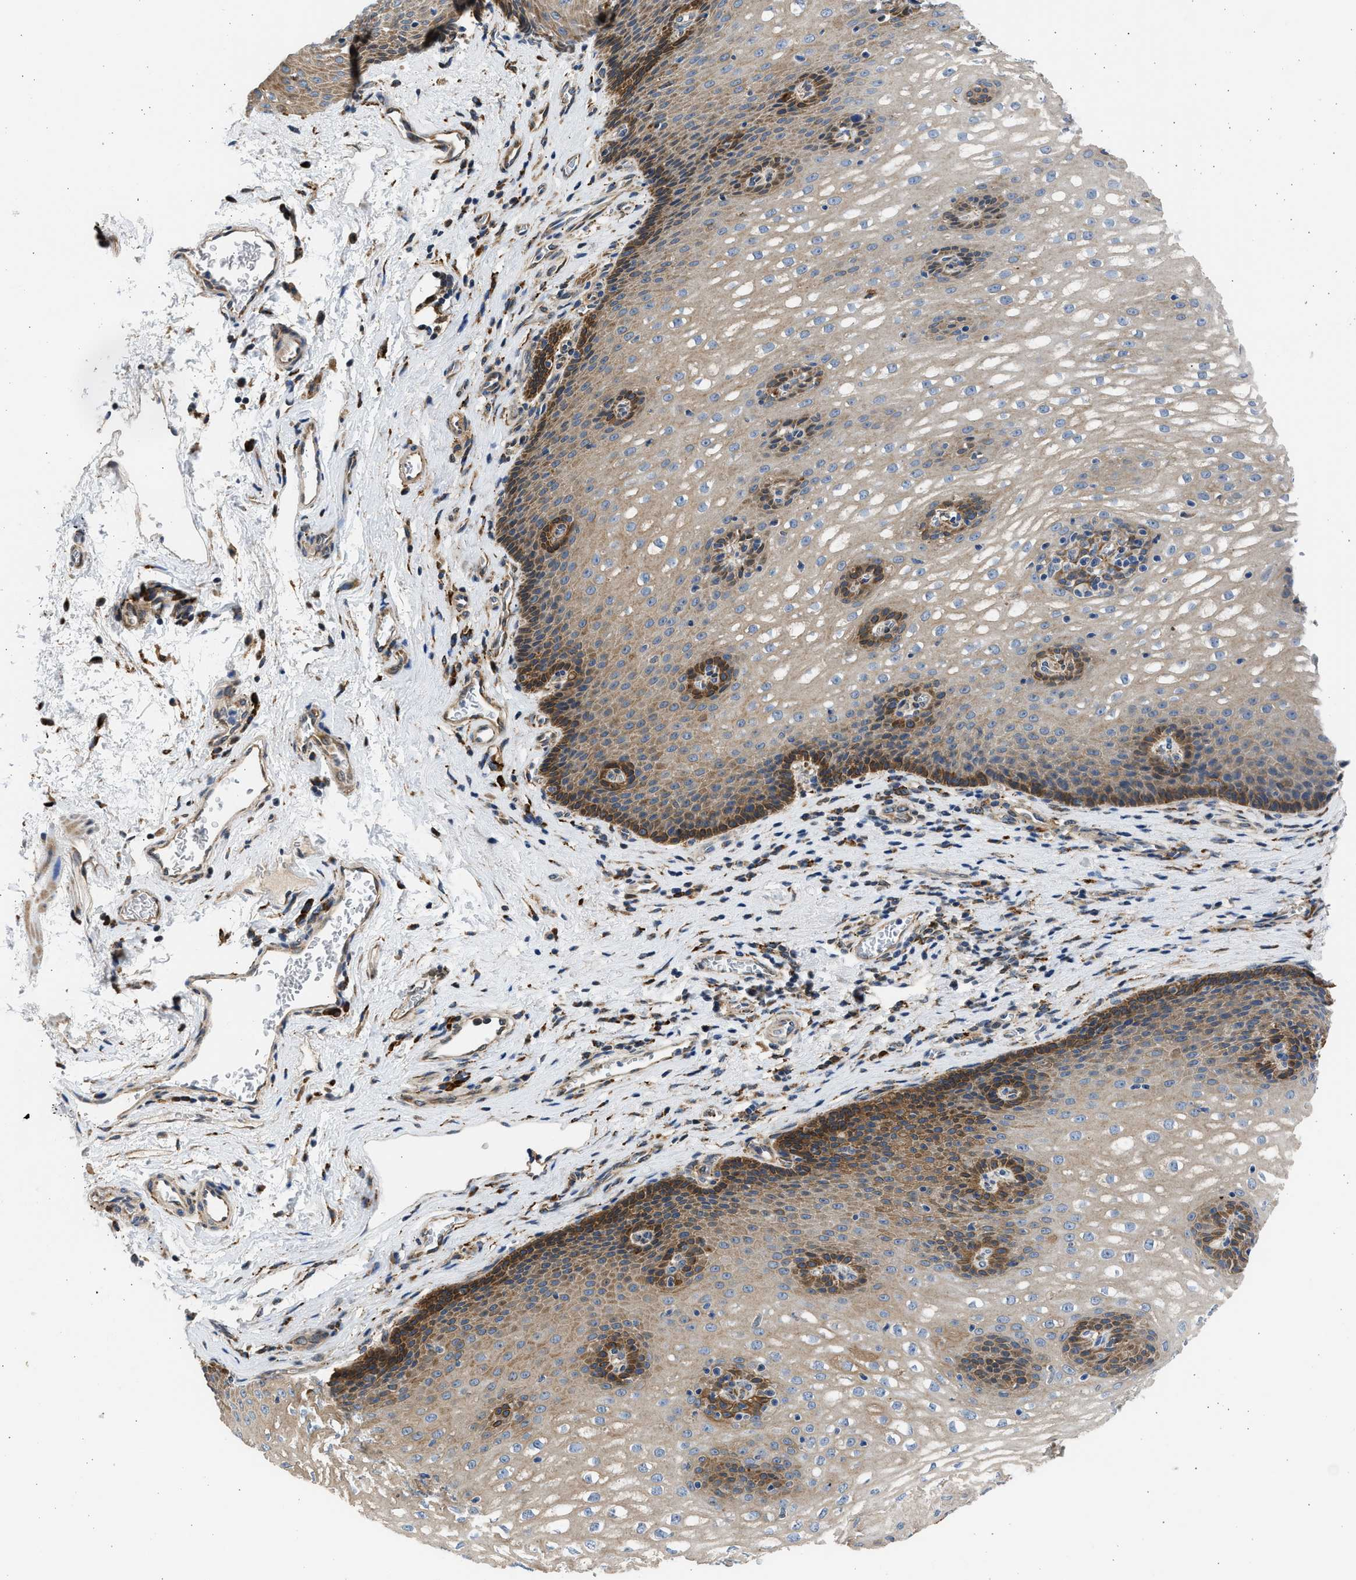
{"staining": {"intensity": "moderate", "quantity": "25%-75%", "location": "cytoplasmic/membranous"}, "tissue": "esophagus", "cell_type": "Squamous epithelial cells", "image_type": "normal", "snomed": [{"axis": "morphology", "description": "Normal tissue, NOS"}, {"axis": "topography", "description": "Esophagus"}], "caption": "Benign esophagus was stained to show a protein in brown. There is medium levels of moderate cytoplasmic/membranous staining in approximately 25%-75% of squamous epithelial cells. The staining was performed using DAB (3,3'-diaminobenzidine), with brown indicating positive protein expression. Nuclei are stained blue with hematoxylin.", "gene": "PLD2", "patient": {"sex": "male", "age": 48}}